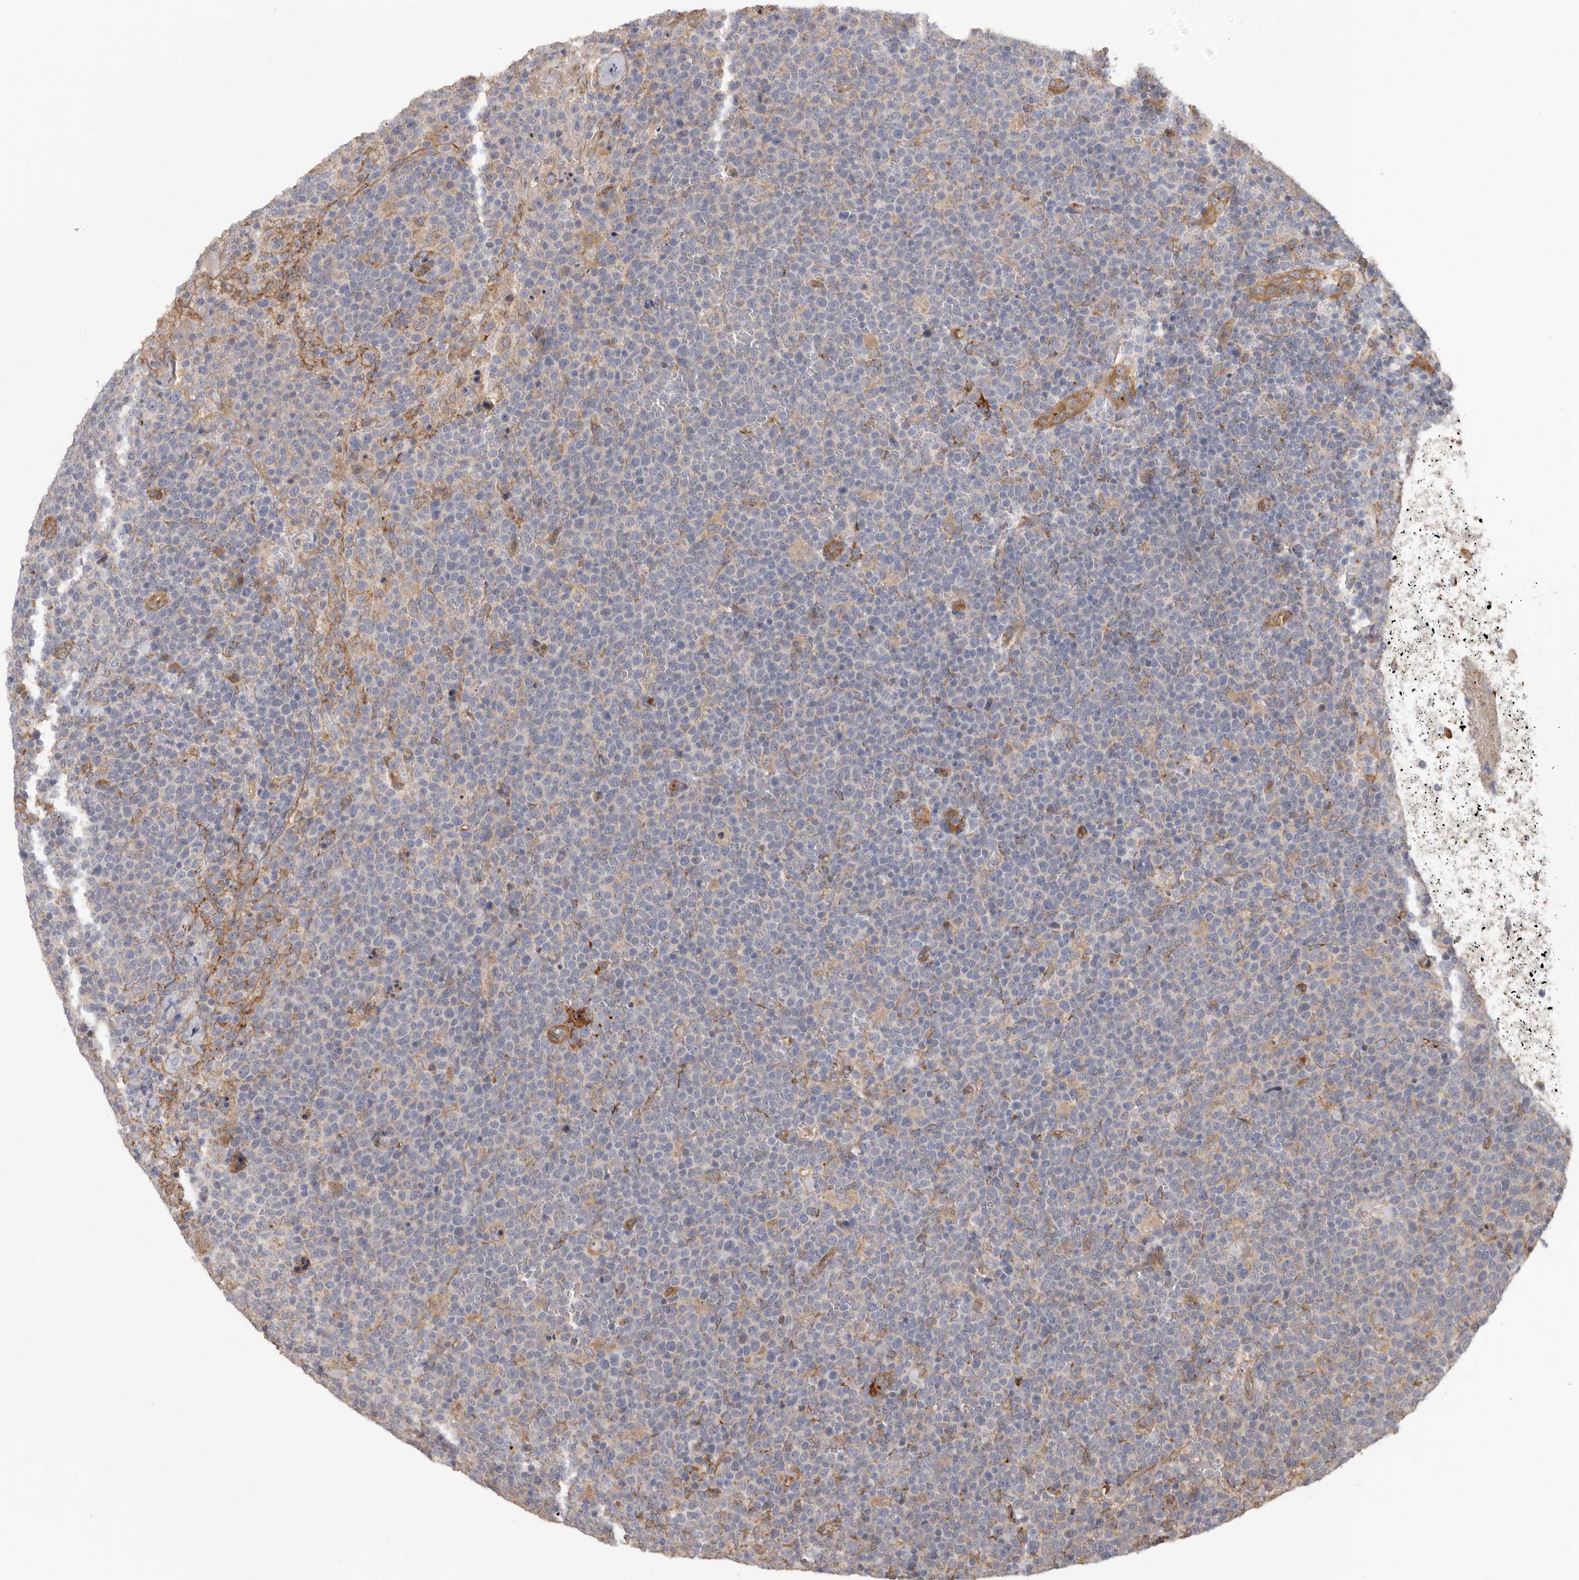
{"staining": {"intensity": "negative", "quantity": "none", "location": "none"}, "tissue": "lymphoma", "cell_type": "Tumor cells", "image_type": "cancer", "snomed": [{"axis": "morphology", "description": "Malignant lymphoma, non-Hodgkin's type, High grade"}, {"axis": "topography", "description": "Lymph node"}], "caption": "DAB immunohistochemical staining of human high-grade malignant lymphoma, non-Hodgkin's type exhibits no significant expression in tumor cells. (Immunohistochemistry, brightfield microscopy, high magnification).", "gene": "CDC42BPB", "patient": {"sex": "male", "age": 61}}